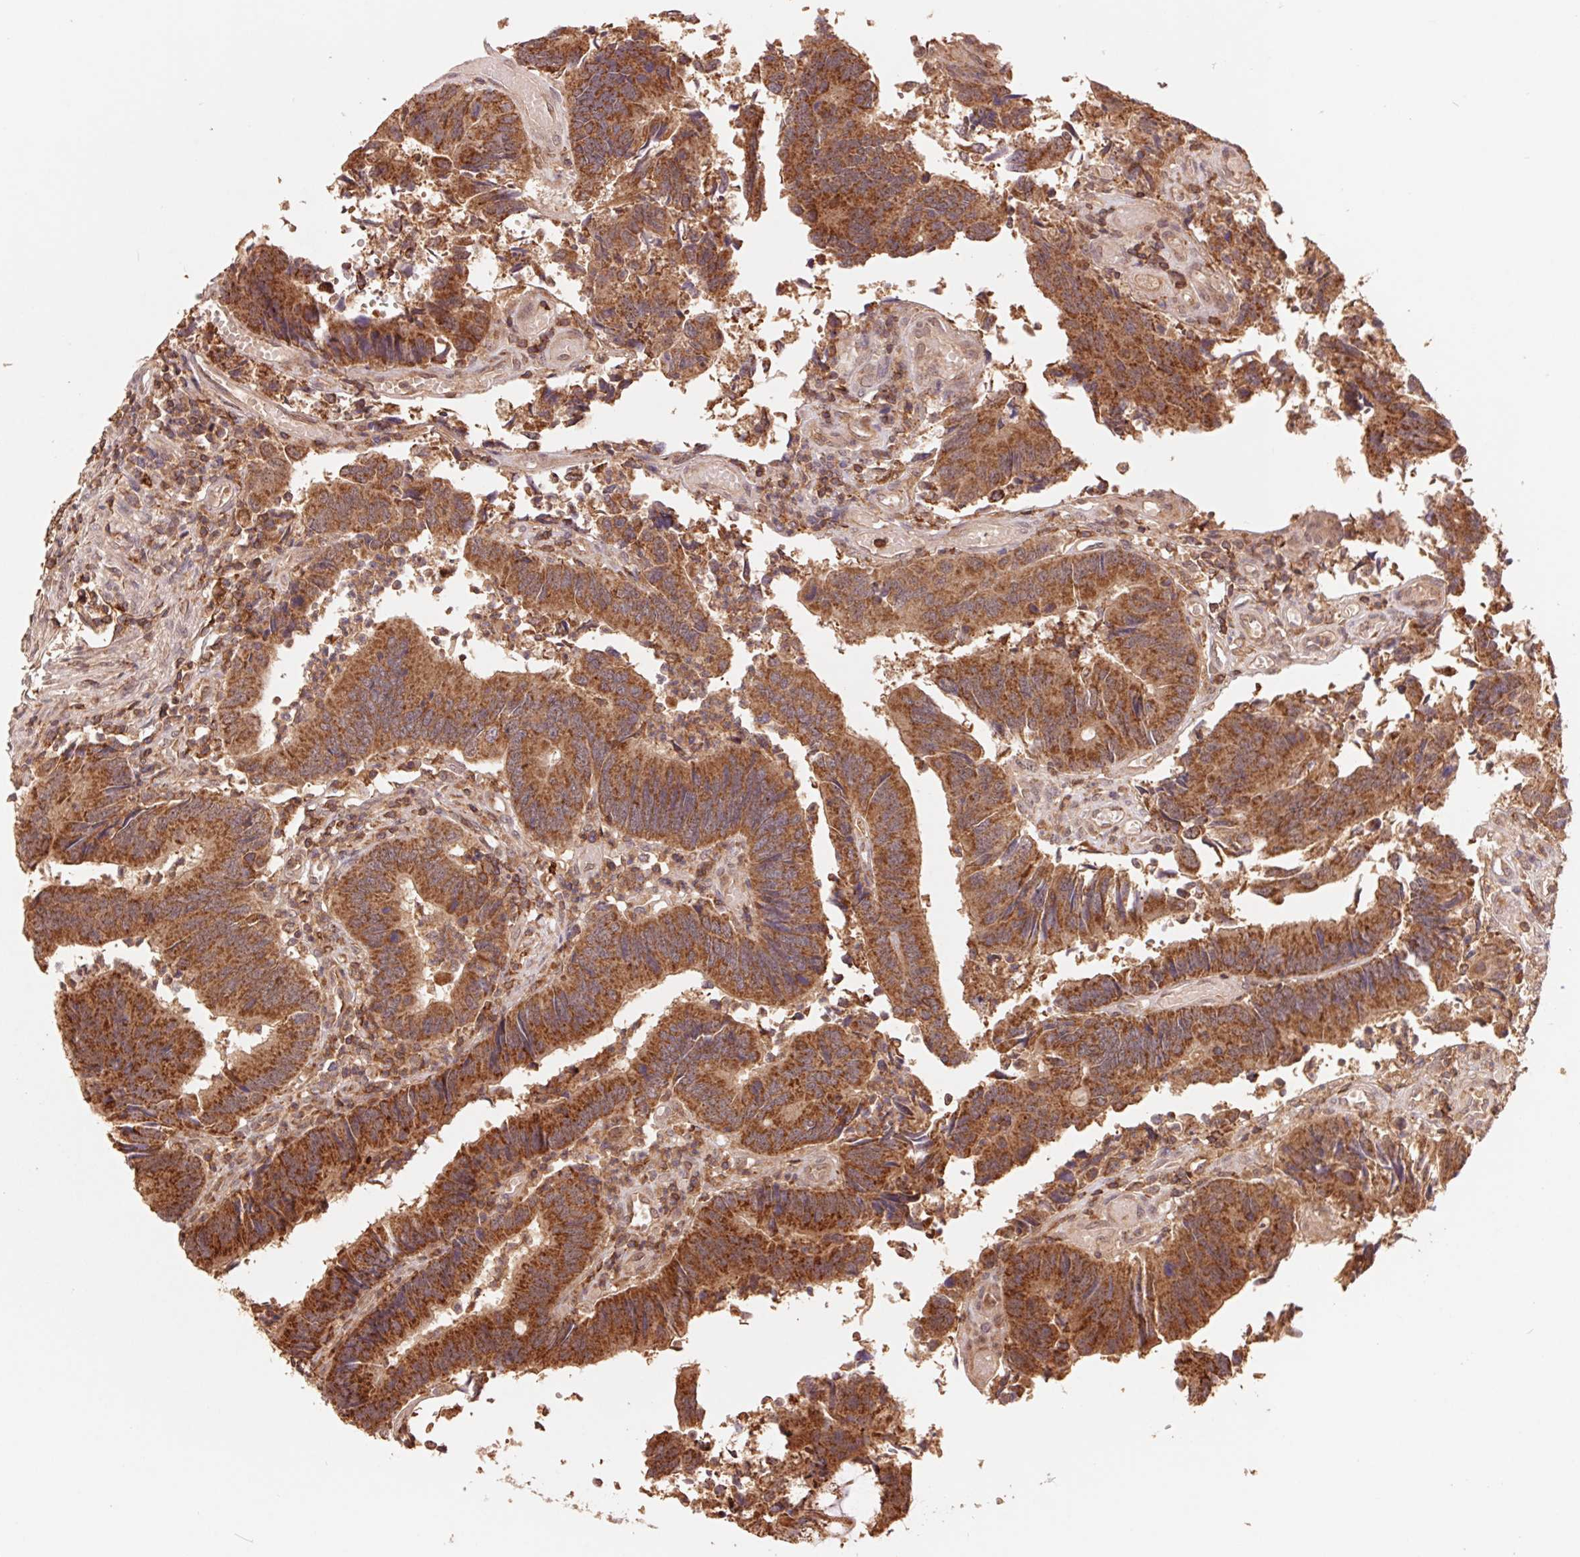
{"staining": {"intensity": "strong", "quantity": ">75%", "location": "cytoplasmic/membranous"}, "tissue": "colorectal cancer", "cell_type": "Tumor cells", "image_type": "cancer", "snomed": [{"axis": "morphology", "description": "Adenocarcinoma, NOS"}, {"axis": "topography", "description": "Colon"}], "caption": "There is high levels of strong cytoplasmic/membranous expression in tumor cells of colorectal cancer, as demonstrated by immunohistochemical staining (brown color).", "gene": "URM1", "patient": {"sex": "female", "age": 67}}